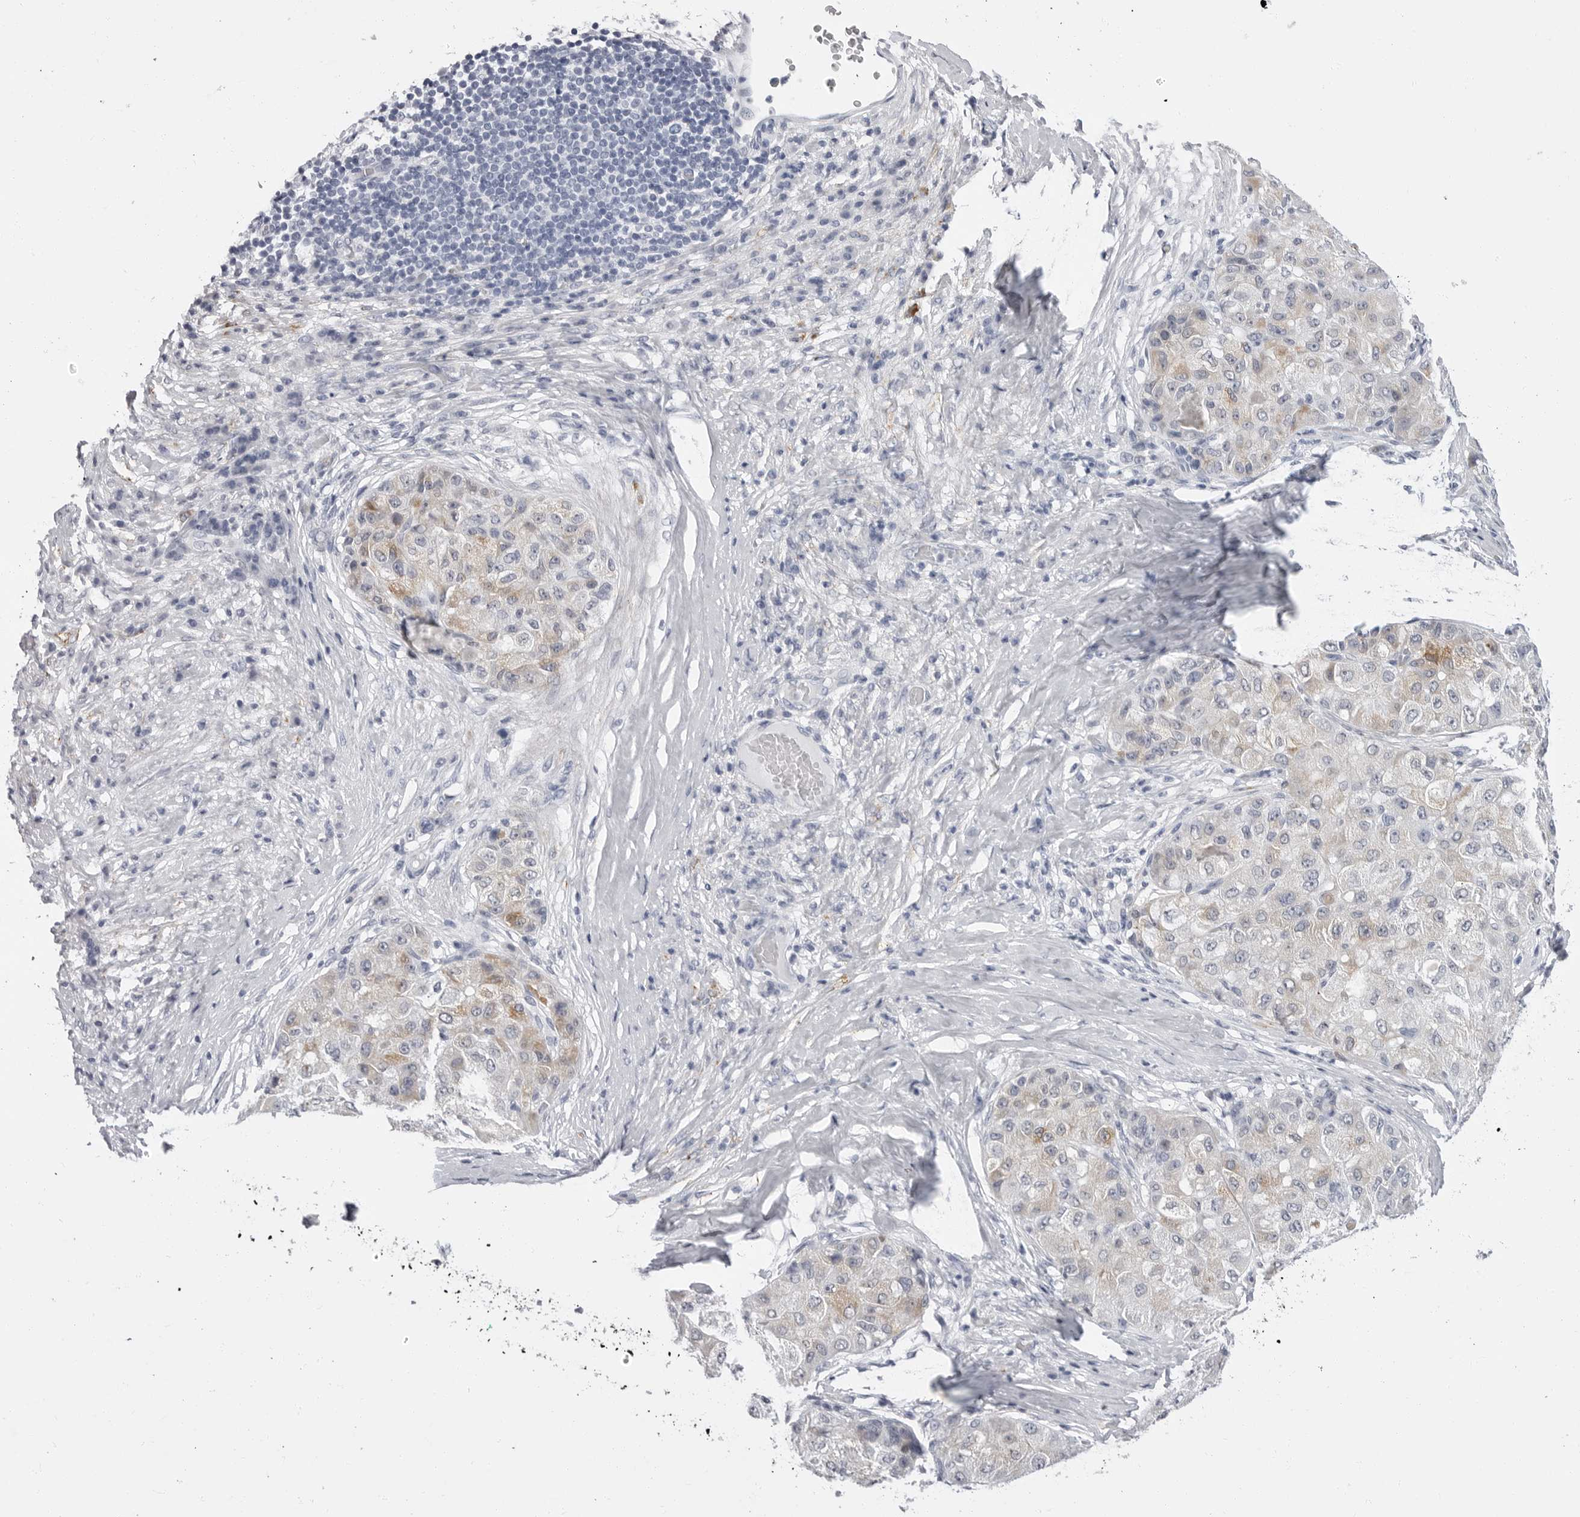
{"staining": {"intensity": "weak", "quantity": "25%-75%", "location": "cytoplasmic/membranous"}, "tissue": "liver cancer", "cell_type": "Tumor cells", "image_type": "cancer", "snomed": [{"axis": "morphology", "description": "Carcinoma, Hepatocellular, NOS"}, {"axis": "topography", "description": "Liver"}], "caption": "An IHC photomicrograph of tumor tissue is shown. Protein staining in brown shows weak cytoplasmic/membranous positivity in liver cancer (hepatocellular carcinoma) within tumor cells.", "gene": "ERICH3", "patient": {"sex": "male", "age": 80}}